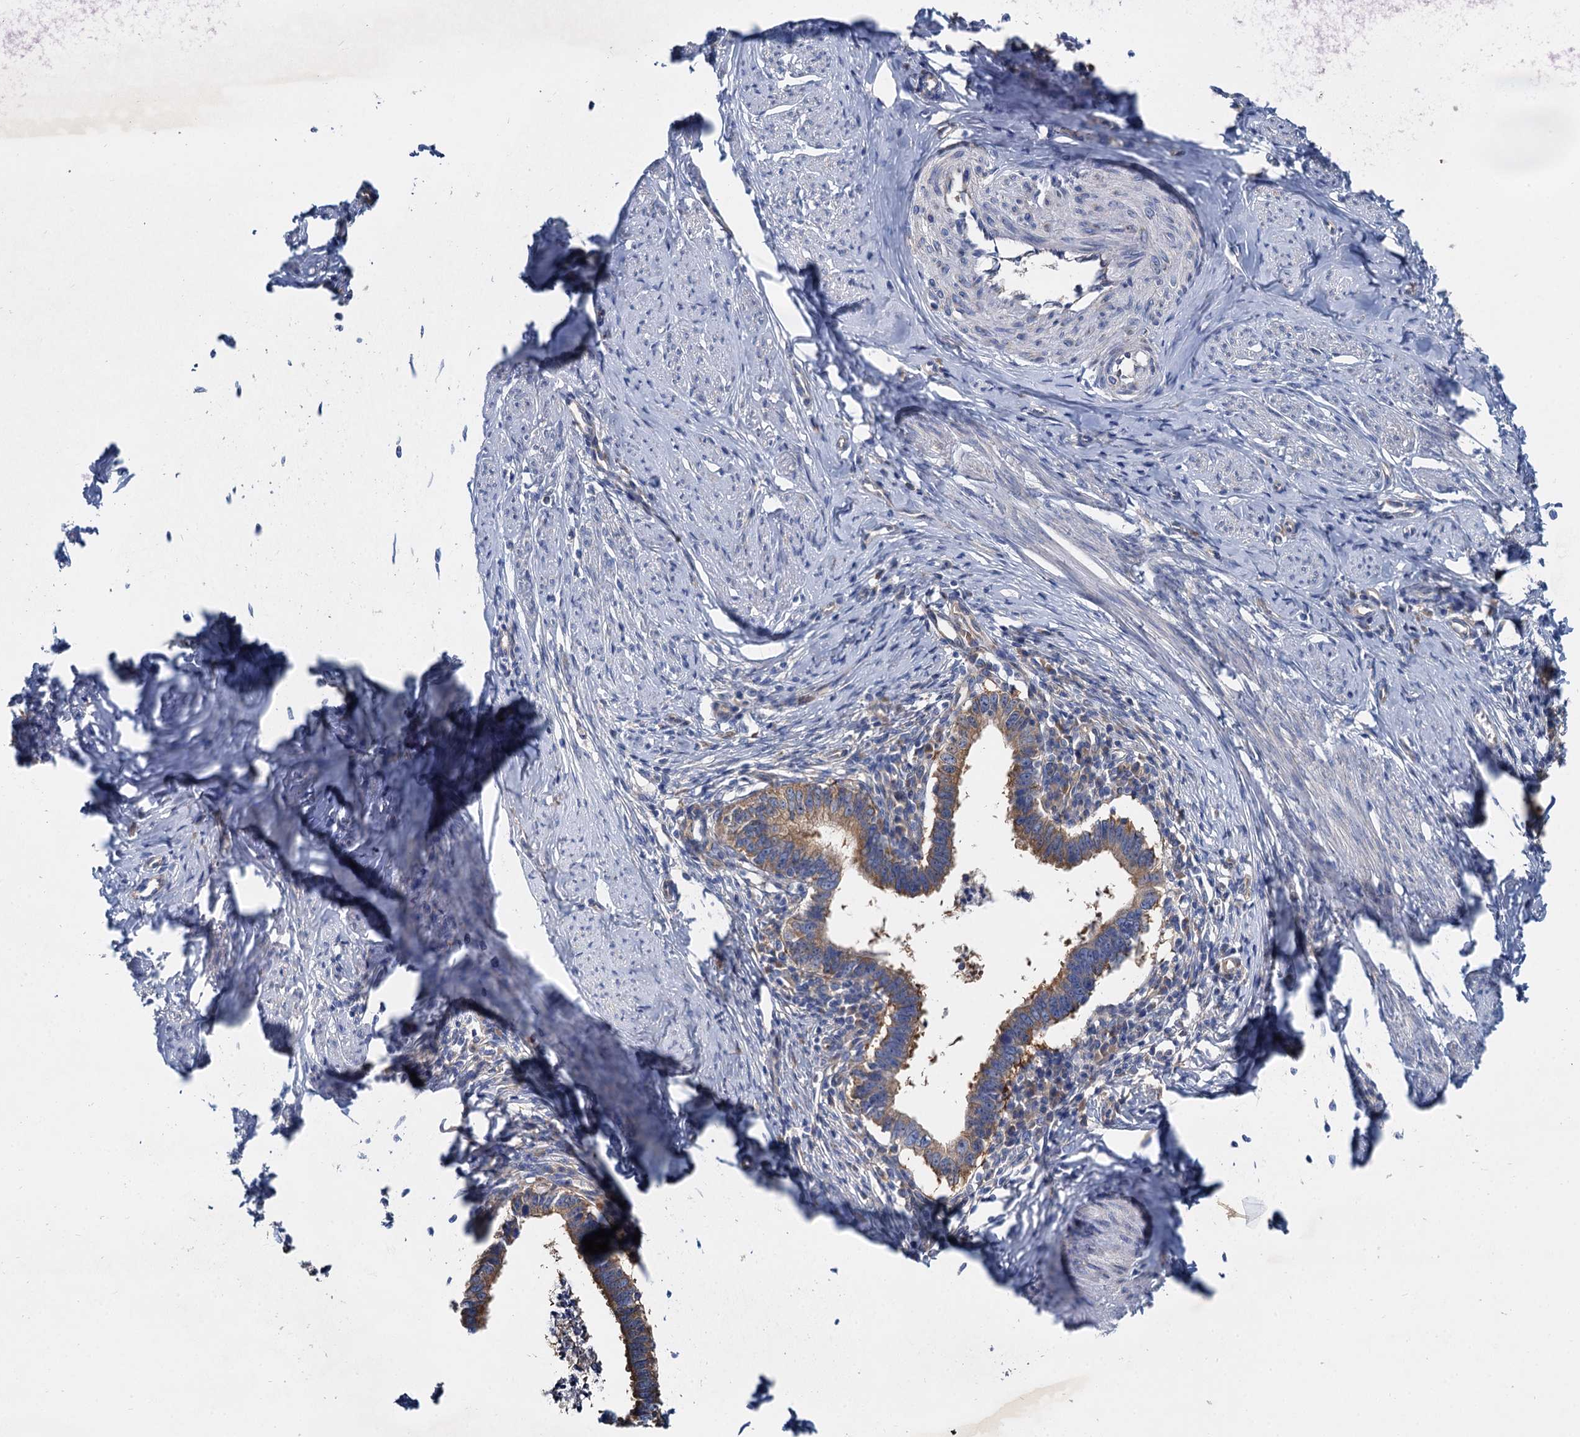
{"staining": {"intensity": "moderate", "quantity": ">75%", "location": "cytoplasmic/membranous"}, "tissue": "cervical cancer", "cell_type": "Tumor cells", "image_type": "cancer", "snomed": [{"axis": "morphology", "description": "Adenocarcinoma, NOS"}, {"axis": "topography", "description": "Cervix"}], "caption": "Cervical cancer (adenocarcinoma) tissue demonstrates moderate cytoplasmic/membranous positivity in approximately >75% of tumor cells, visualized by immunohistochemistry.", "gene": "QARS1", "patient": {"sex": "female", "age": 36}}